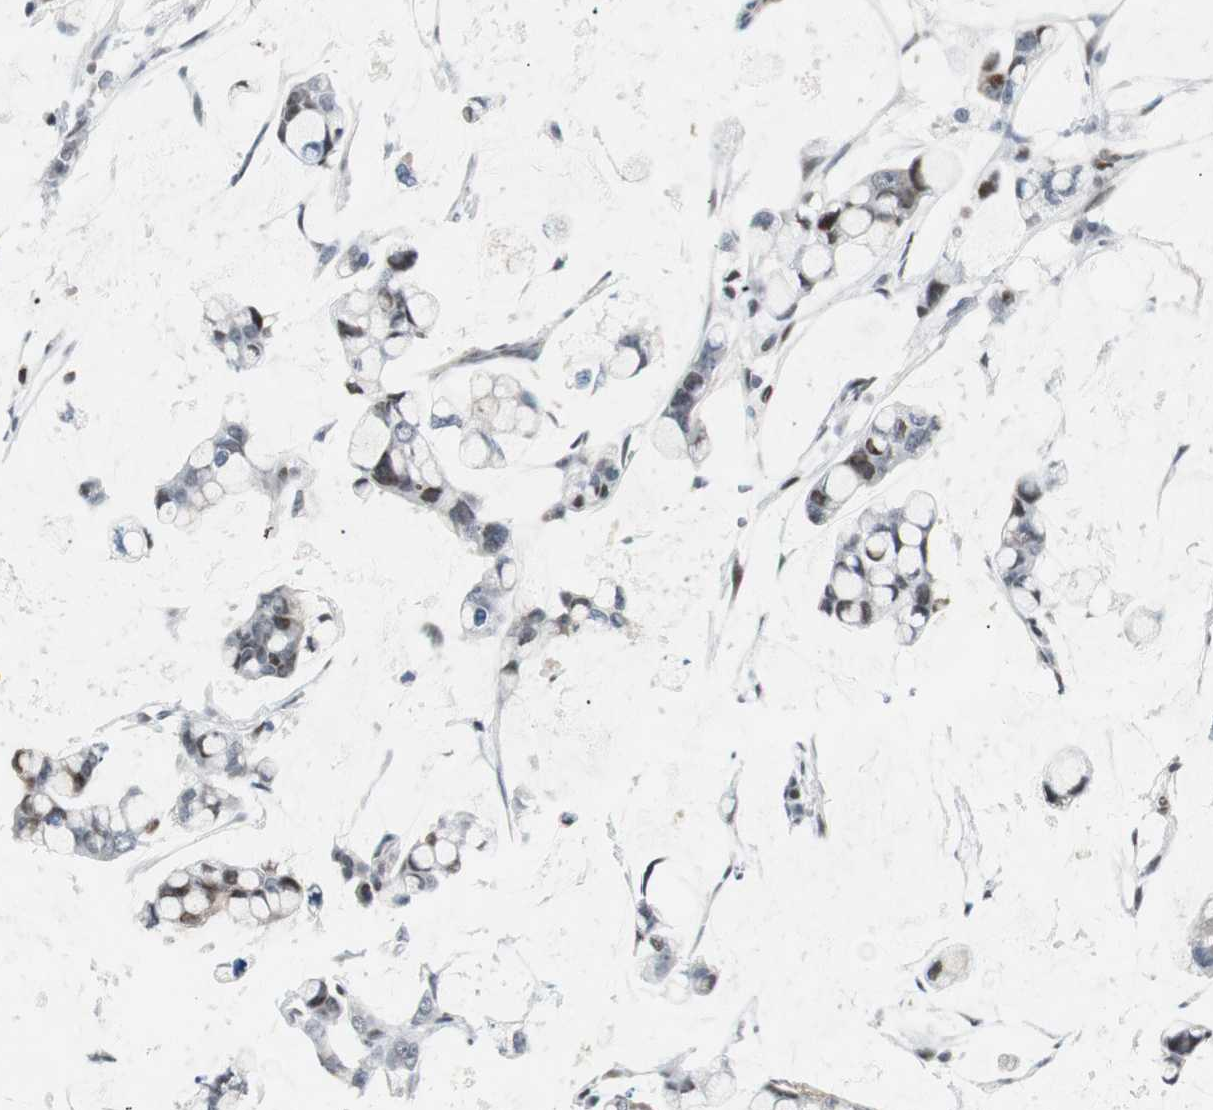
{"staining": {"intensity": "moderate", "quantity": "<25%", "location": "nuclear"}, "tissue": "stomach cancer", "cell_type": "Tumor cells", "image_type": "cancer", "snomed": [{"axis": "morphology", "description": "Adenocarcinoma, NOS"}, {"axis": "topography", "description": "Stomach, lower"}], "caption": "Immunohistochemistry histopathology image of neoplastic tissue: human stomach adenocarcinoma stained using immunohistochemistry shows low levels of moderate protein expression localized specifically in the nuclear of tumor cells, appearing as a nuclear brown color.", "gene": "RAD1", "patient": {"sex": "male", "age": 84}}